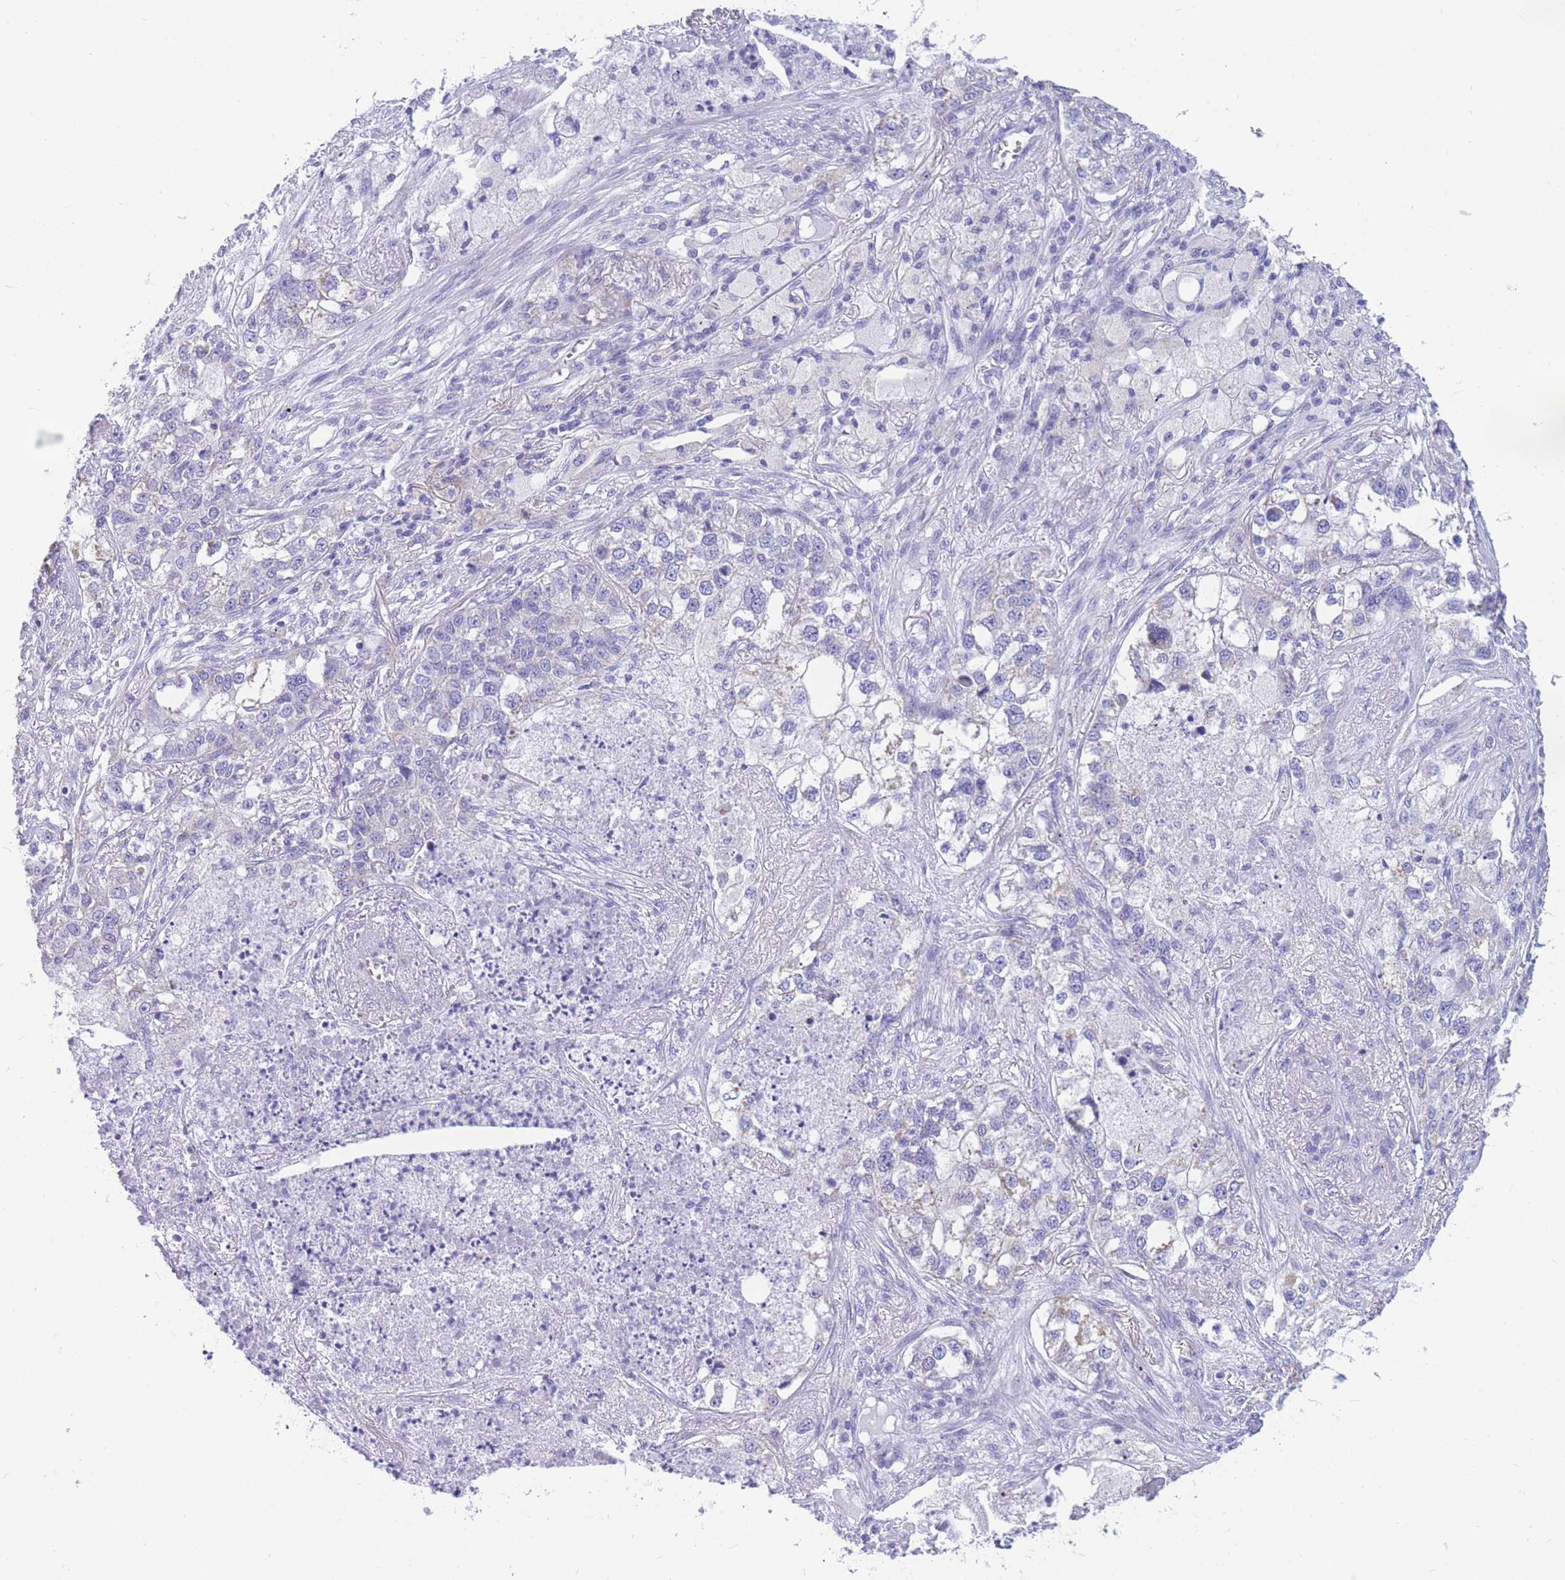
{"staining": {"intensity": "negative", "quantity": "none", "location": "none"}, "tissue": "lung cancer", "cell_type": "Tumor cells", "image_type": "cancer", "snomed": [{"axis": "morphology", "description": "Adenocarcinoma, NOS"}, {"axis": "topography", "description": "Lung"}], "caption": "The histopathology image demonstrates no staining of tumor cells in lung adenocarcinoma.", "gene": "DHRS11", "patient": {"sex": "male", "age": 49}}